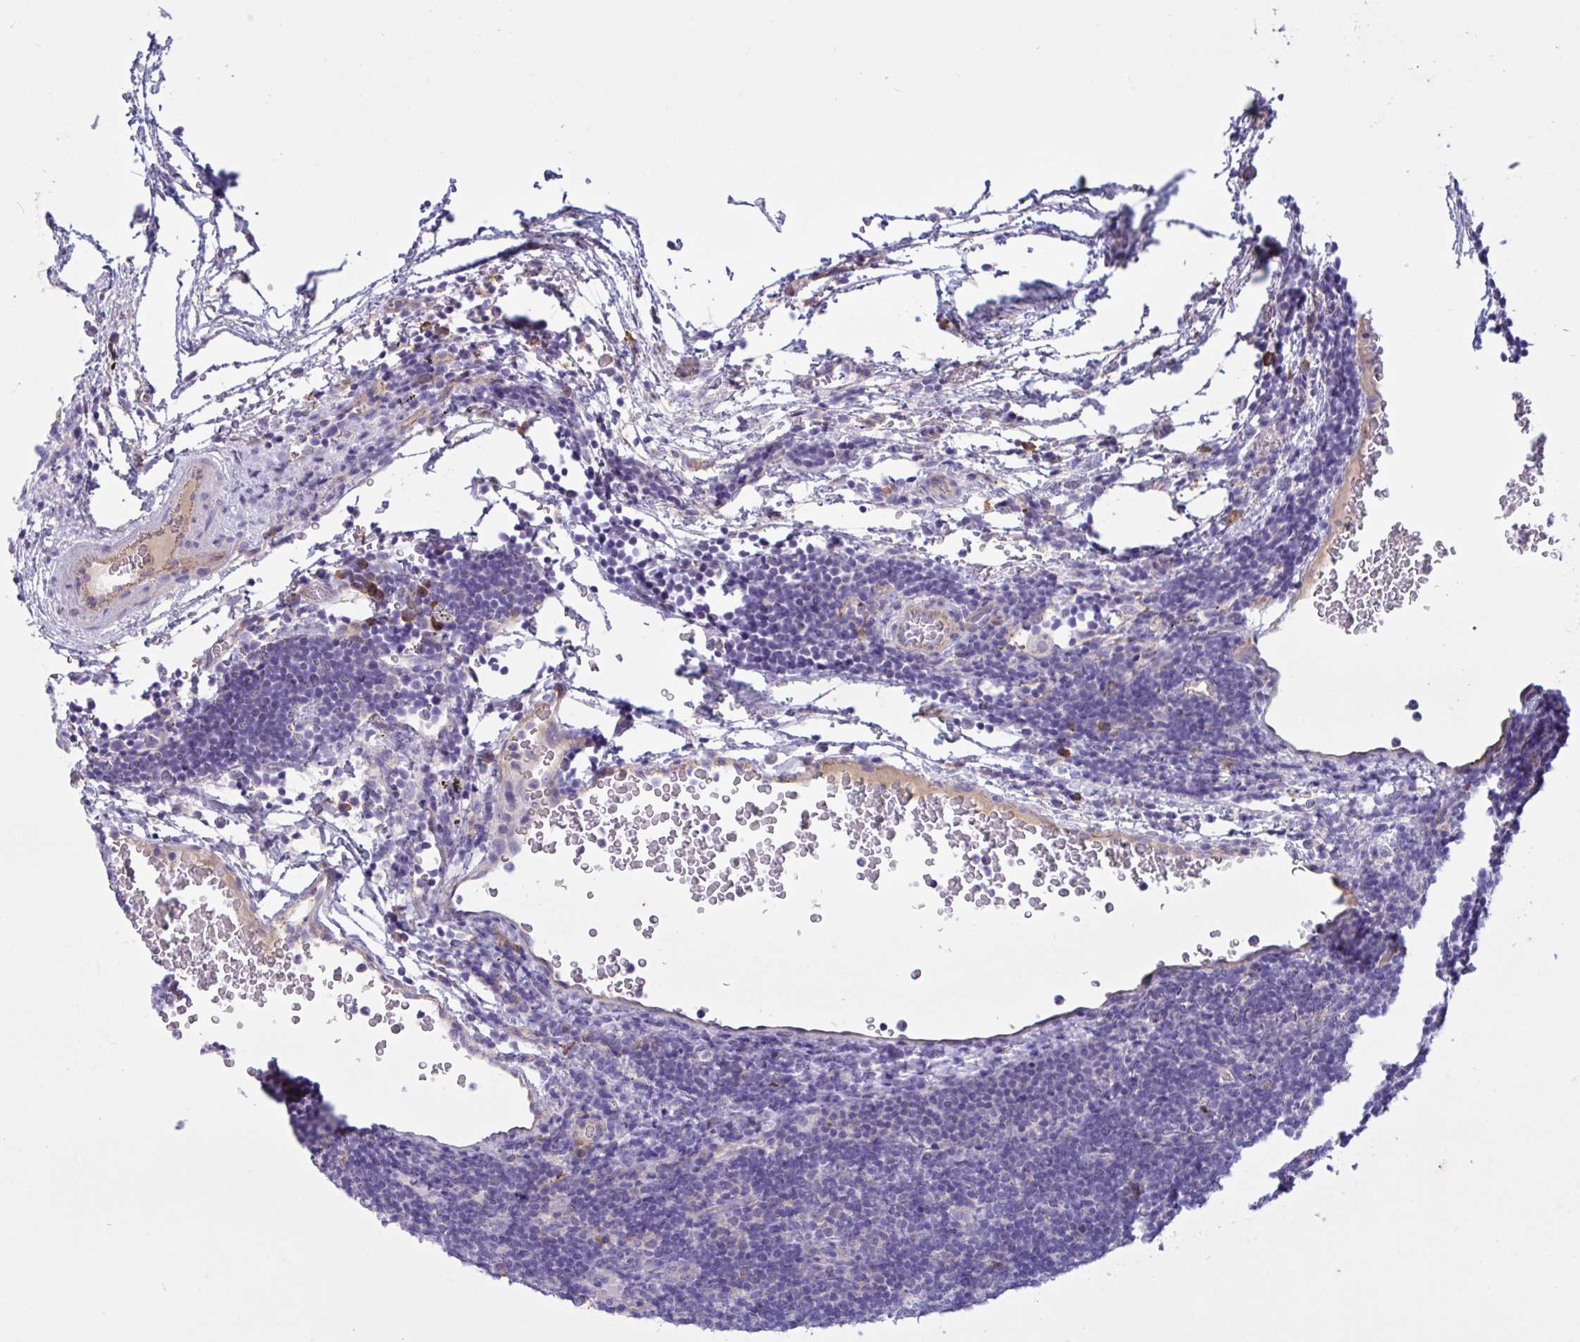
{"staining": {"intensity": "negative", "quantity": "none", "location": "none"}, "tissue": "lymphoma", "cell_type": "Tumor cells", "image_type": "cancer", "snomed": [{"axis": "morphology", "description": "Hodgkin's disease, NOS"}, {"axis": "topography", "description": "Lymph node"}], "caption": "IHC of human lymphoma exhibits no positivity in tumor cells.", "gene": "SLC66A1", "patient": {"sex": "female", "age": 57}}